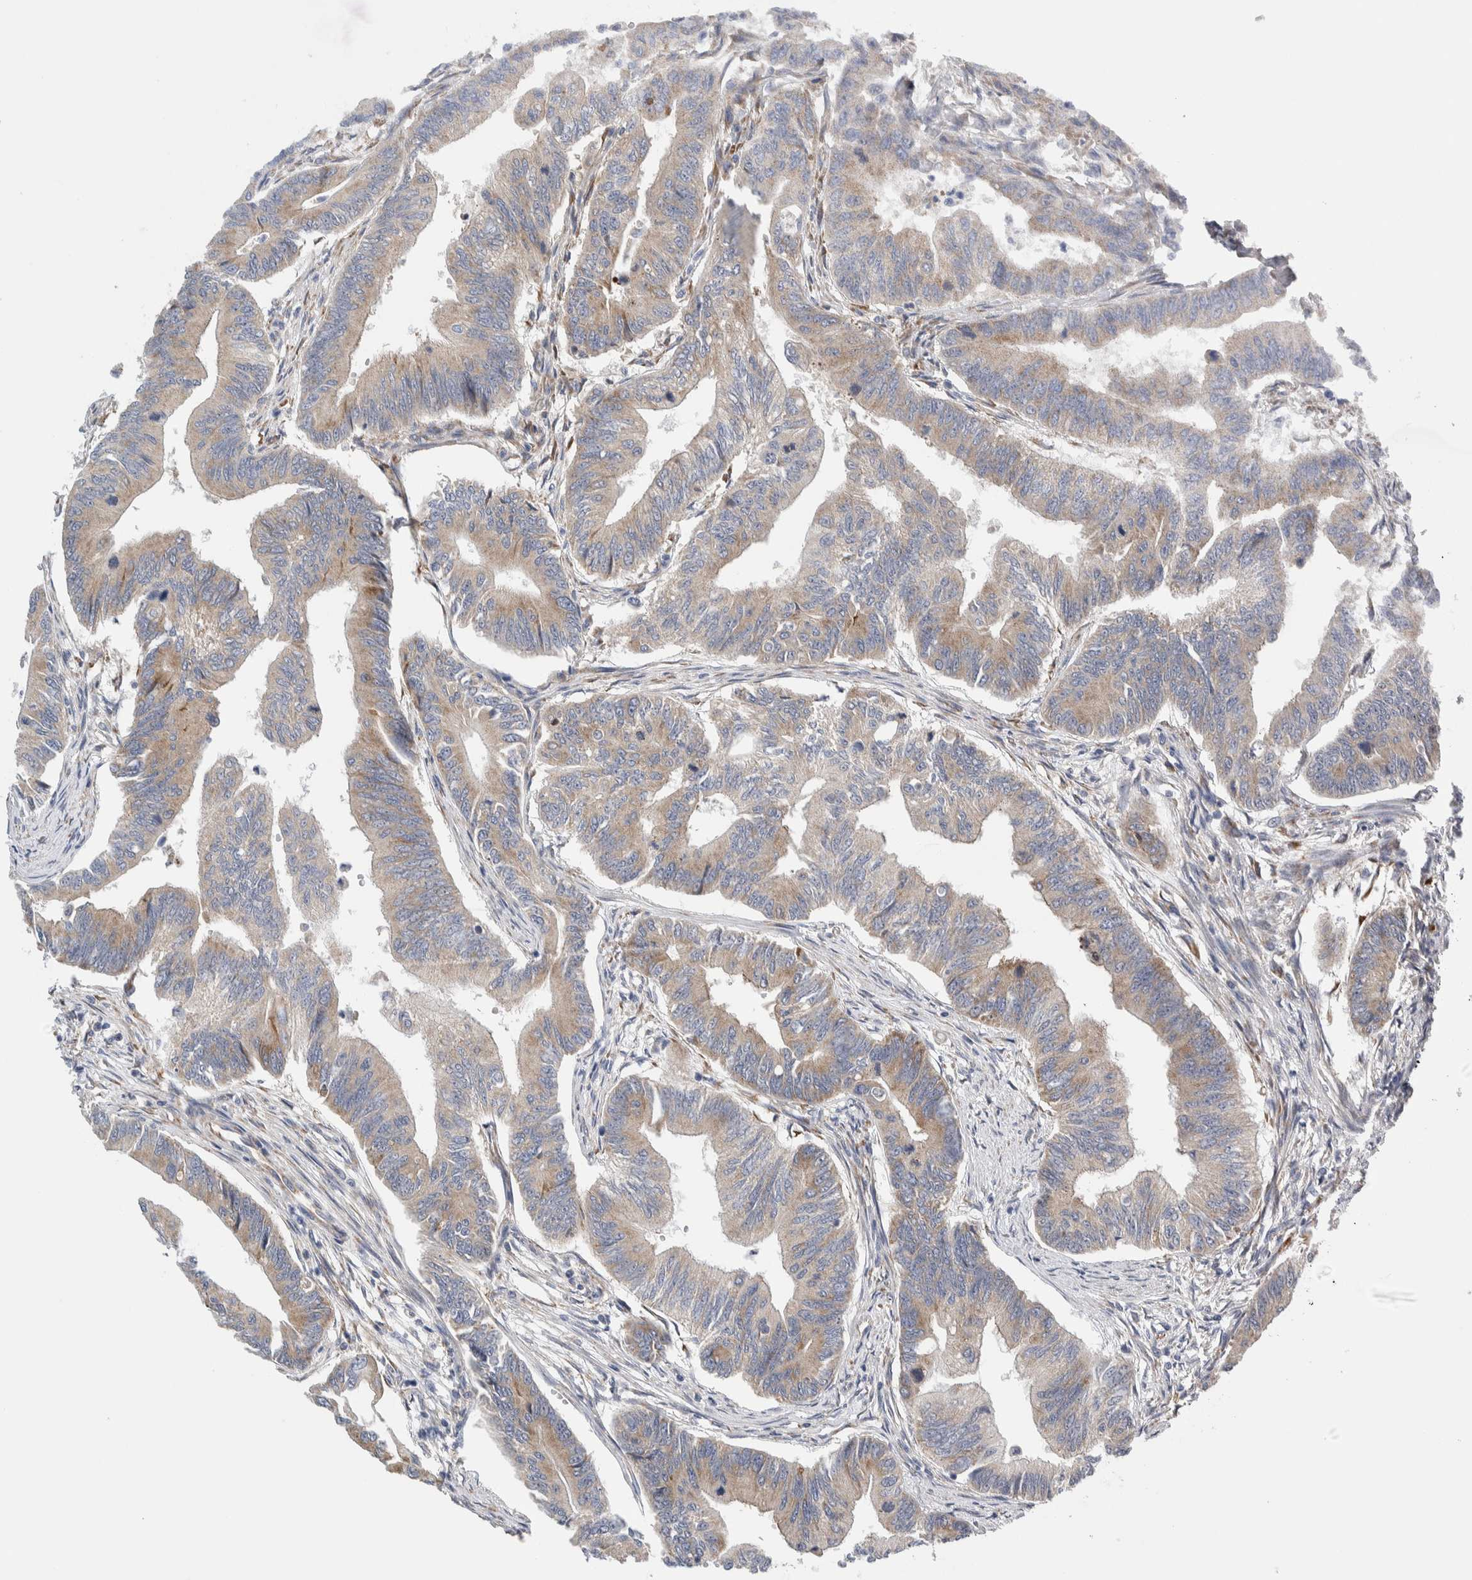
{"staining": {"intensity": "moderate", "quantity": "25%-75%", "location": "cytoplasmic/membranous"}, "tissue": "colorectal cancer", "cell_type": "Tumor cells", "image_type": "cancer", "snomed": [{"axis": "morphology", "description": "Adenoma, NOS"}, {"axis": "morphology", "description": "Adenocarcinoma, NOS"}, {"axis": "topography", "description": "Colon"}], "caption": "Protein staining of colorectal cancer tissue exhibits moderate cytoplasmic/membranous staining in approximately 25%-75% of tumor cells.", "gene": "RACK1", "patient": {"sex": "male", "age": 79}}